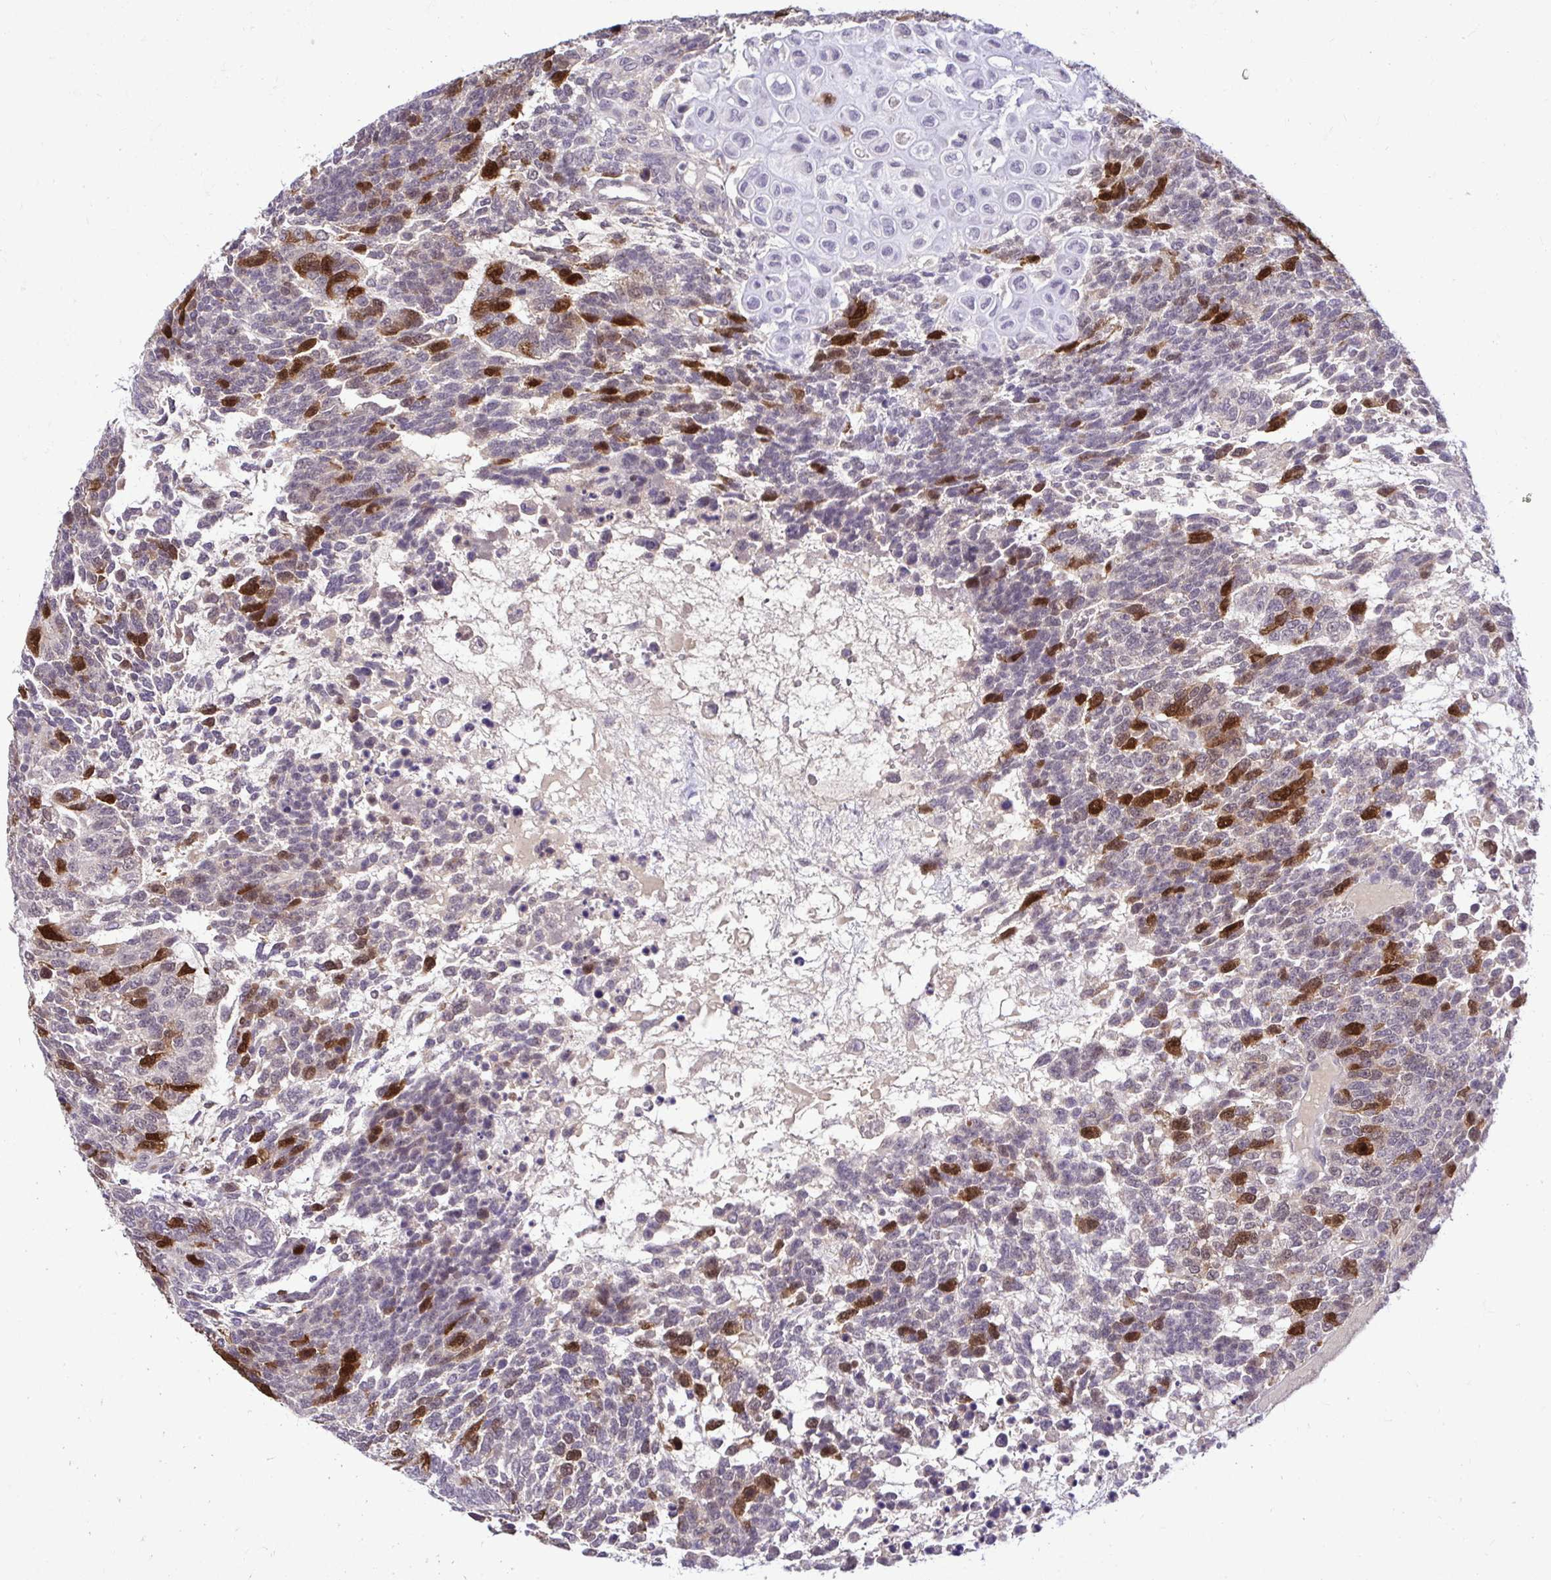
{"staining": {"intensity": "strong", "quantity": "<25%", "location": "cytoplasmic/membranous,nuclear"}, "tissue": "testis cancer", "cell_type": "Tumor cells", "image_type": "cancer", "snomed": [{"axis": "morphology", "description": "Carcinoma, Embryonal, NOS"}, {"axis": "topography", "description": "Testis"}], "caption": "IHC (DAB (3,3'-diaminobenzidine)) staining of embryonal carcinoma (testis) shows strong cytoplasmic/membranous and nuclear protein staining in approximately <25% of tumor cells.", "gene": "CDC20", "patient": {"sex": "male", "age": 23}}